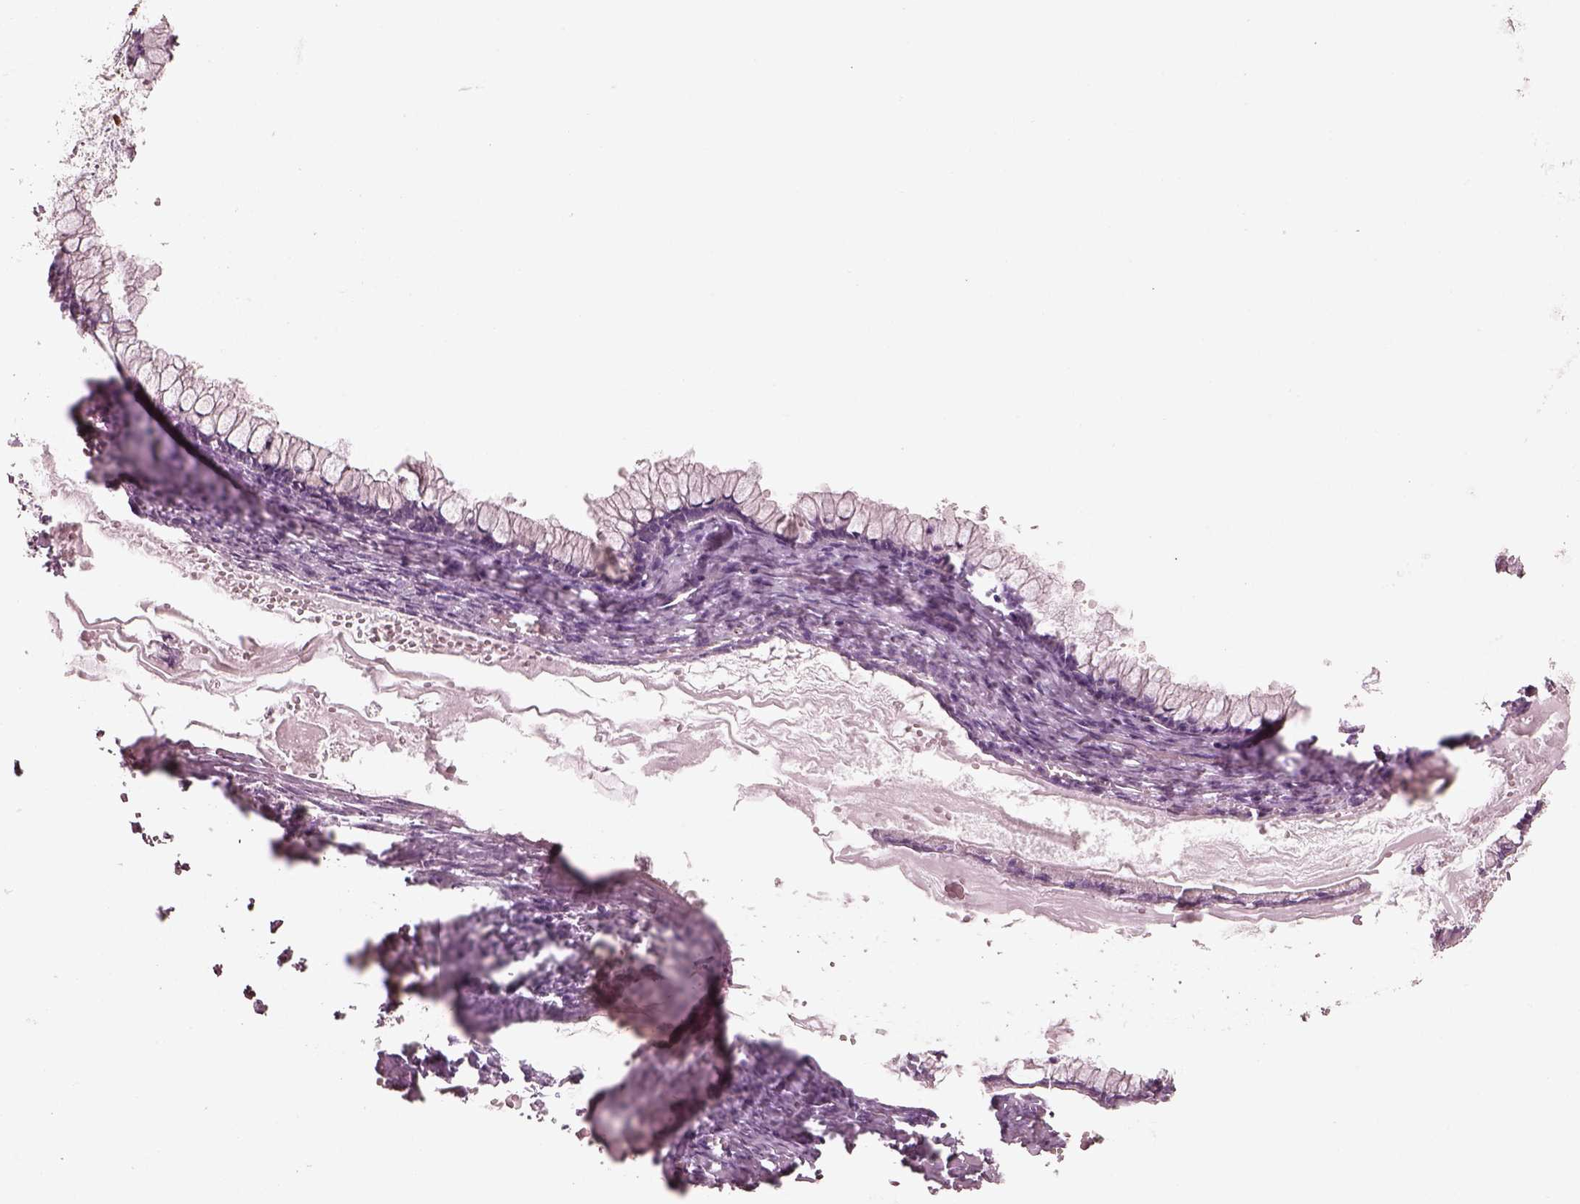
{"staining": {"intensity": "negative", "quantity": "none", "location": "none"}, "tissue": "ovarian cancer", "cell_type": "Tumor cells", "image_type": "cancer", "snomed": [{"axis": "morphology", "description": "Cystadenocarcinoma, mucinous, NOS"}, {"axis": "topography", "description": "Ovary"}], "caption": "Histopathology image shows no protein staining in tumor cells of ovarian mucinous cystadenocarcinoma tissue.", "gene": "PON3", "patient": {"sex": "female", "age": 67}}